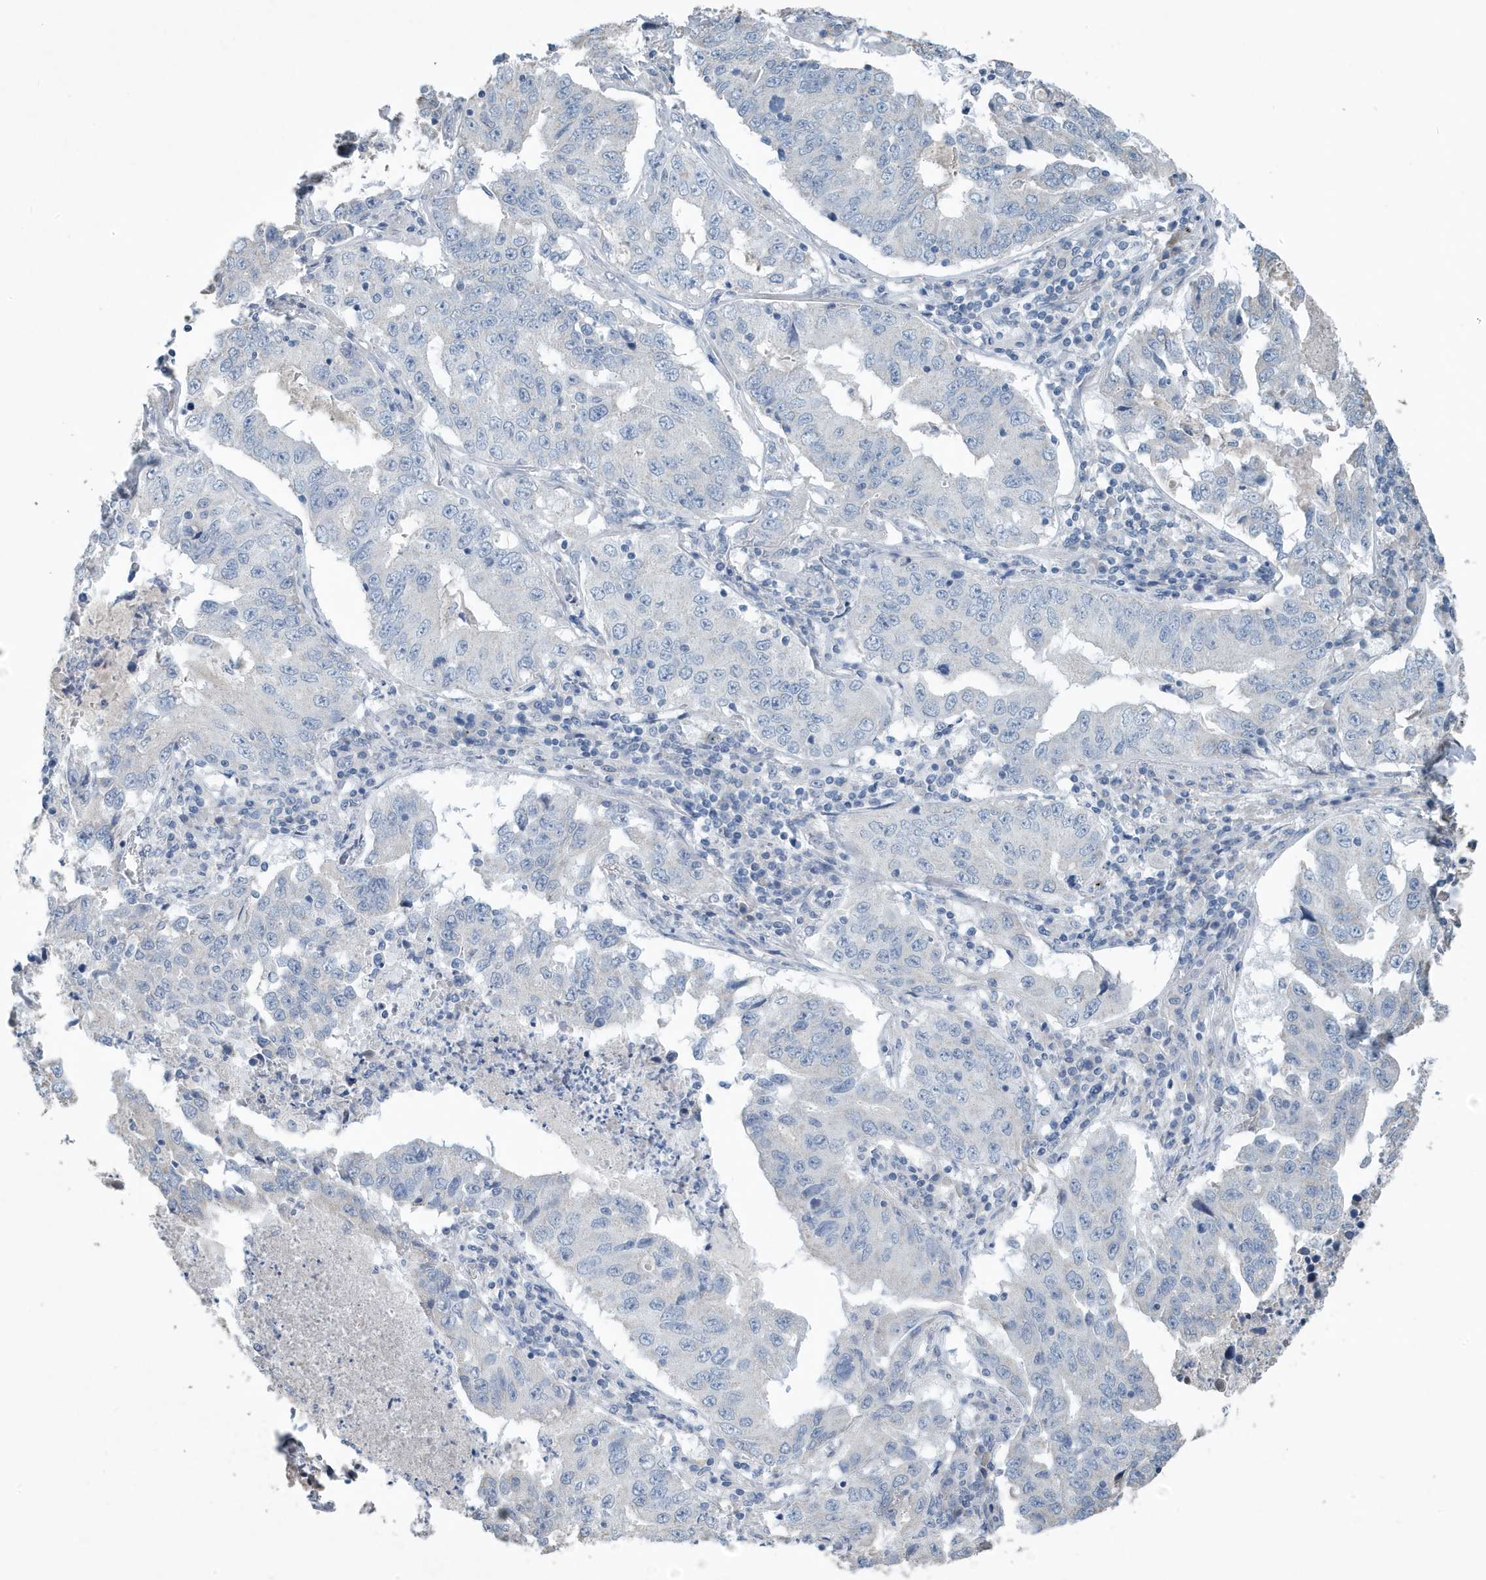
{"staining": {"intensity": "negative", "quantity": "none", "location": "none"}, "tissue": "lung cancer", "cell_type": "Tumor cells", "image_type": "cancer", "snomed": [{"axis": "morphology", "description": "Adenocarcinoma, NOS"}, {"axis": "topography", "description": "Lung"}], "caption": "An IHC histopathology image of lung adenocarcinoma is shown. There is no staining in tumor cells of lung adenocarcinoma.", "gene": "UGT2B4", "patient": {"sex": "female", "age": 51}}